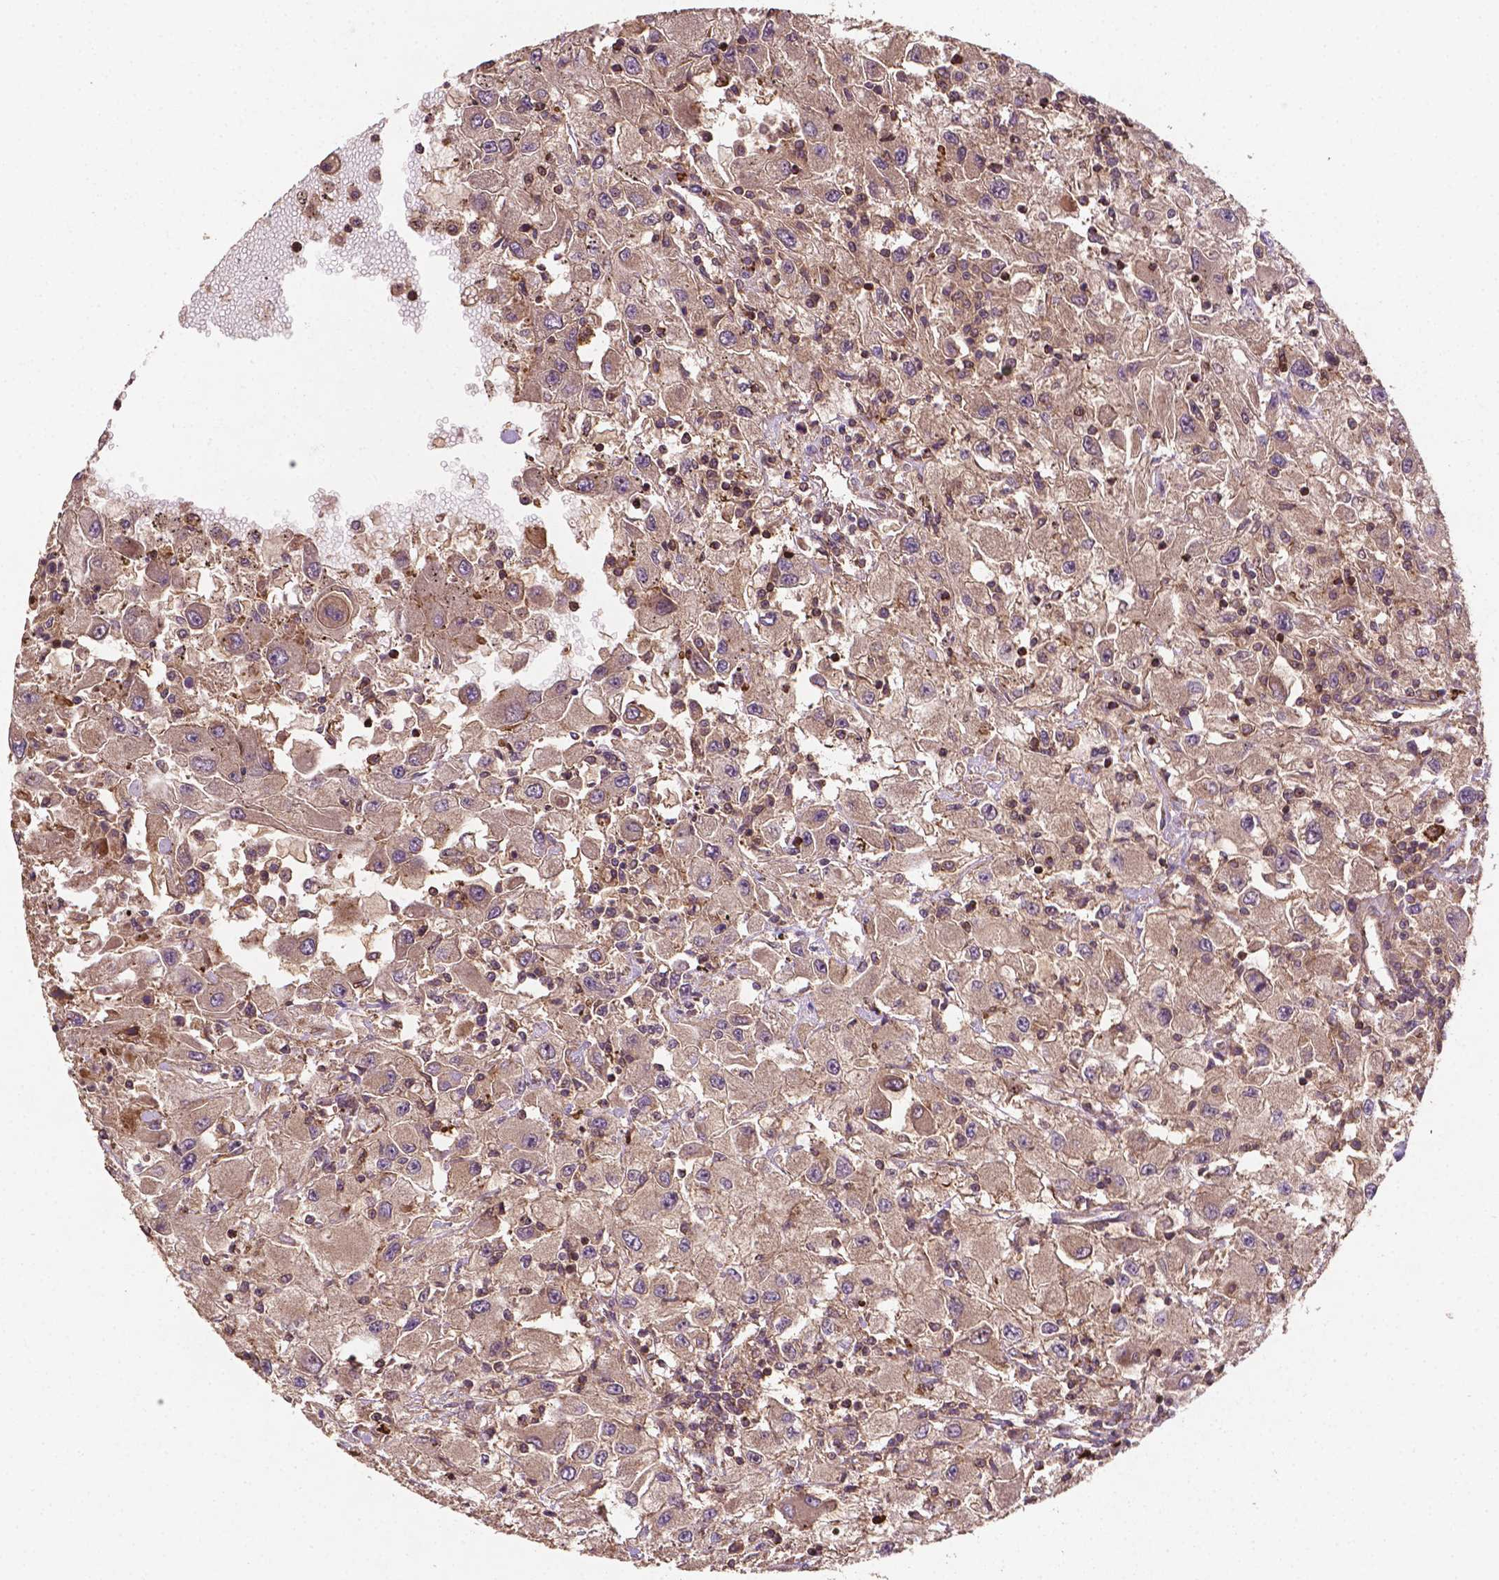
{"staining": {"intensity": "weak", "quantity": ">75%", "location": "cytoplasmic/membranous"}, "tissue": "renal cancer", "cell_type": "Tumor cells", "image_type": "cancer", "snomed": [{"axis": "morphology", "description": "Adenocarcinoma, NOS"}, {"axis": "topography", "description": "Kidney"}], "caption": "DAB immunohistochemical staining of renal adenocarcinoma displays weak cytoplasmic/membranous protein staining in approximately >75% of tumor cells. The staining was performed using DAB (3,3'-diaminobenzidine) to visualize the protein expression in brown, while the nuclei were stained in blue with hematoxylin (Magnification: 20x).", "gene": "ZMYND19", "patient": {"sex": "female", "age": 67}}